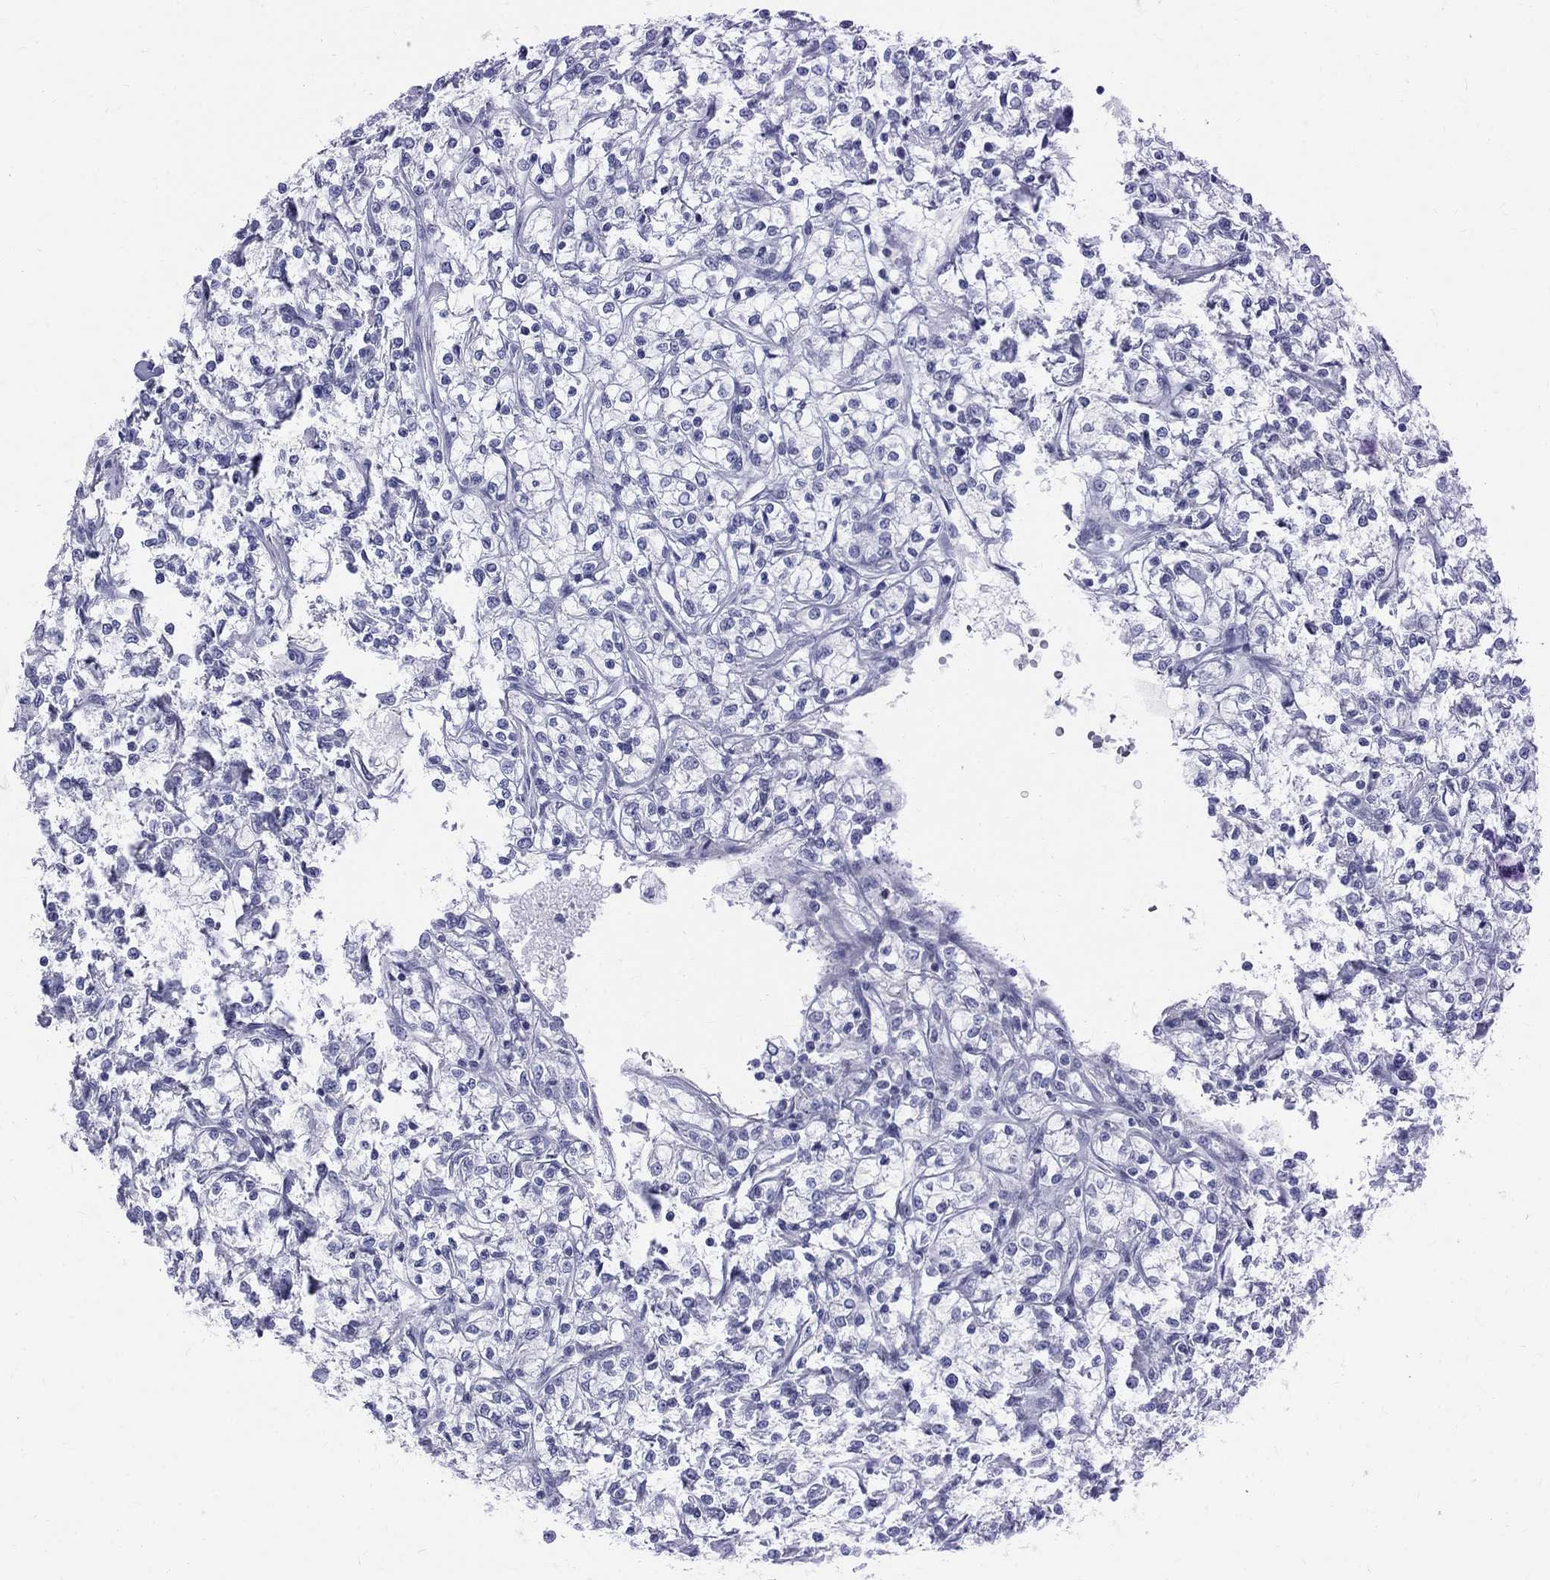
{"staining": {"intensity": "negative", "quantity": "none", "location": "none"}, "tissue": "renal cancer", "cell_type": "Tumor cells", "image_type": "cancer", "snomed": [{"axis": "morphology", "description": "Adenocarcinoma, NOS"}, {"axis": "topography", "description": "Kidney"}], "caption": "A micrograph of renal adenocarcinoma stained for a protein displays no brown staining in tumor cells.", "gene": "MAGEB6", "patient": {"sex": "female", "age": 59}}